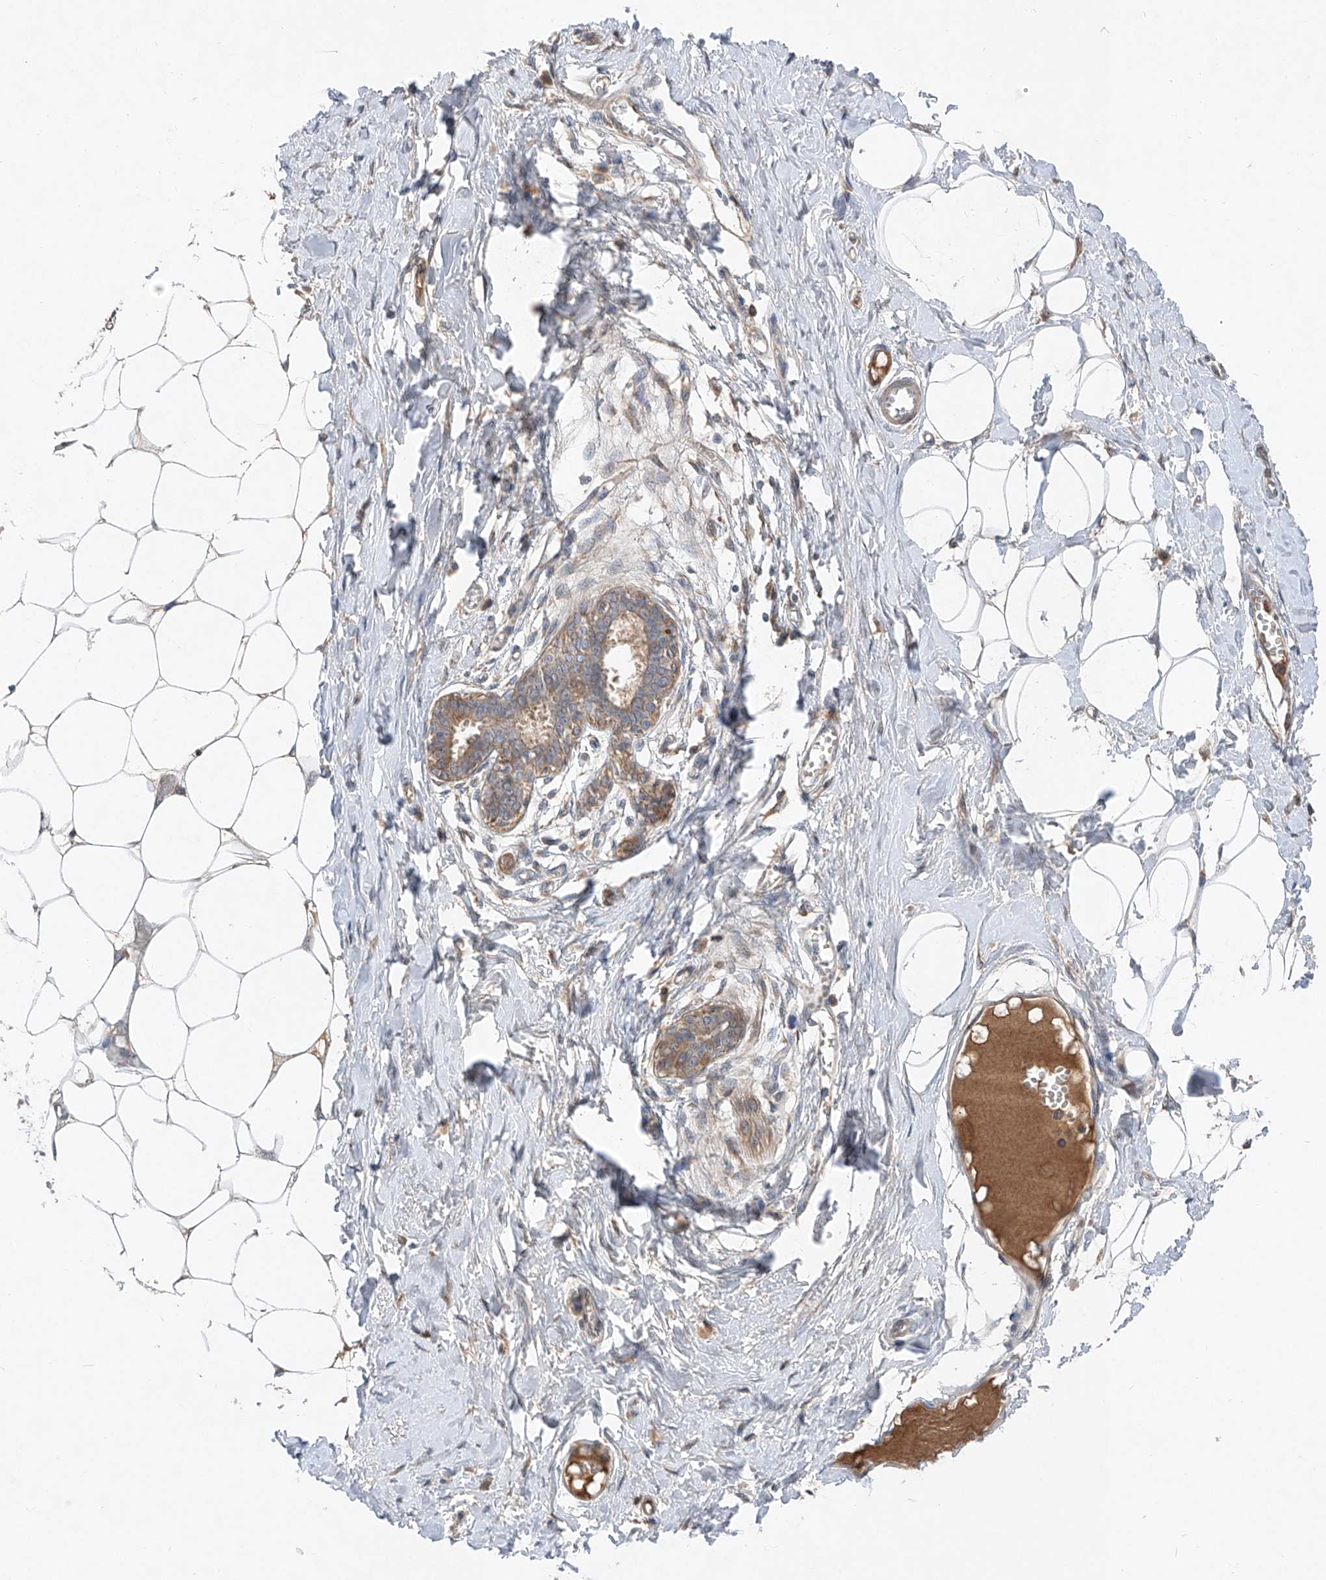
{"staining": {"intensity": "negative", "quantity": "none", "location": "none"}, "tissue": "breast", "cell_type": "Adipocytes", "image_type": "normal", "snomed": [{"axis": "morphology", "description": "Normal tissue, NOS"}, {"axis": "topography", "description": "Breast"}], "caption": "Immunohistochemistry (IHC) image of unremarkable breast: human breast stained with DAB (3,3'-diaminobenzidine) demonstrates no significant protein staining in adipocytes.", "gene": "FAM135A", "patient": {"sex": "female", "age": 27}}